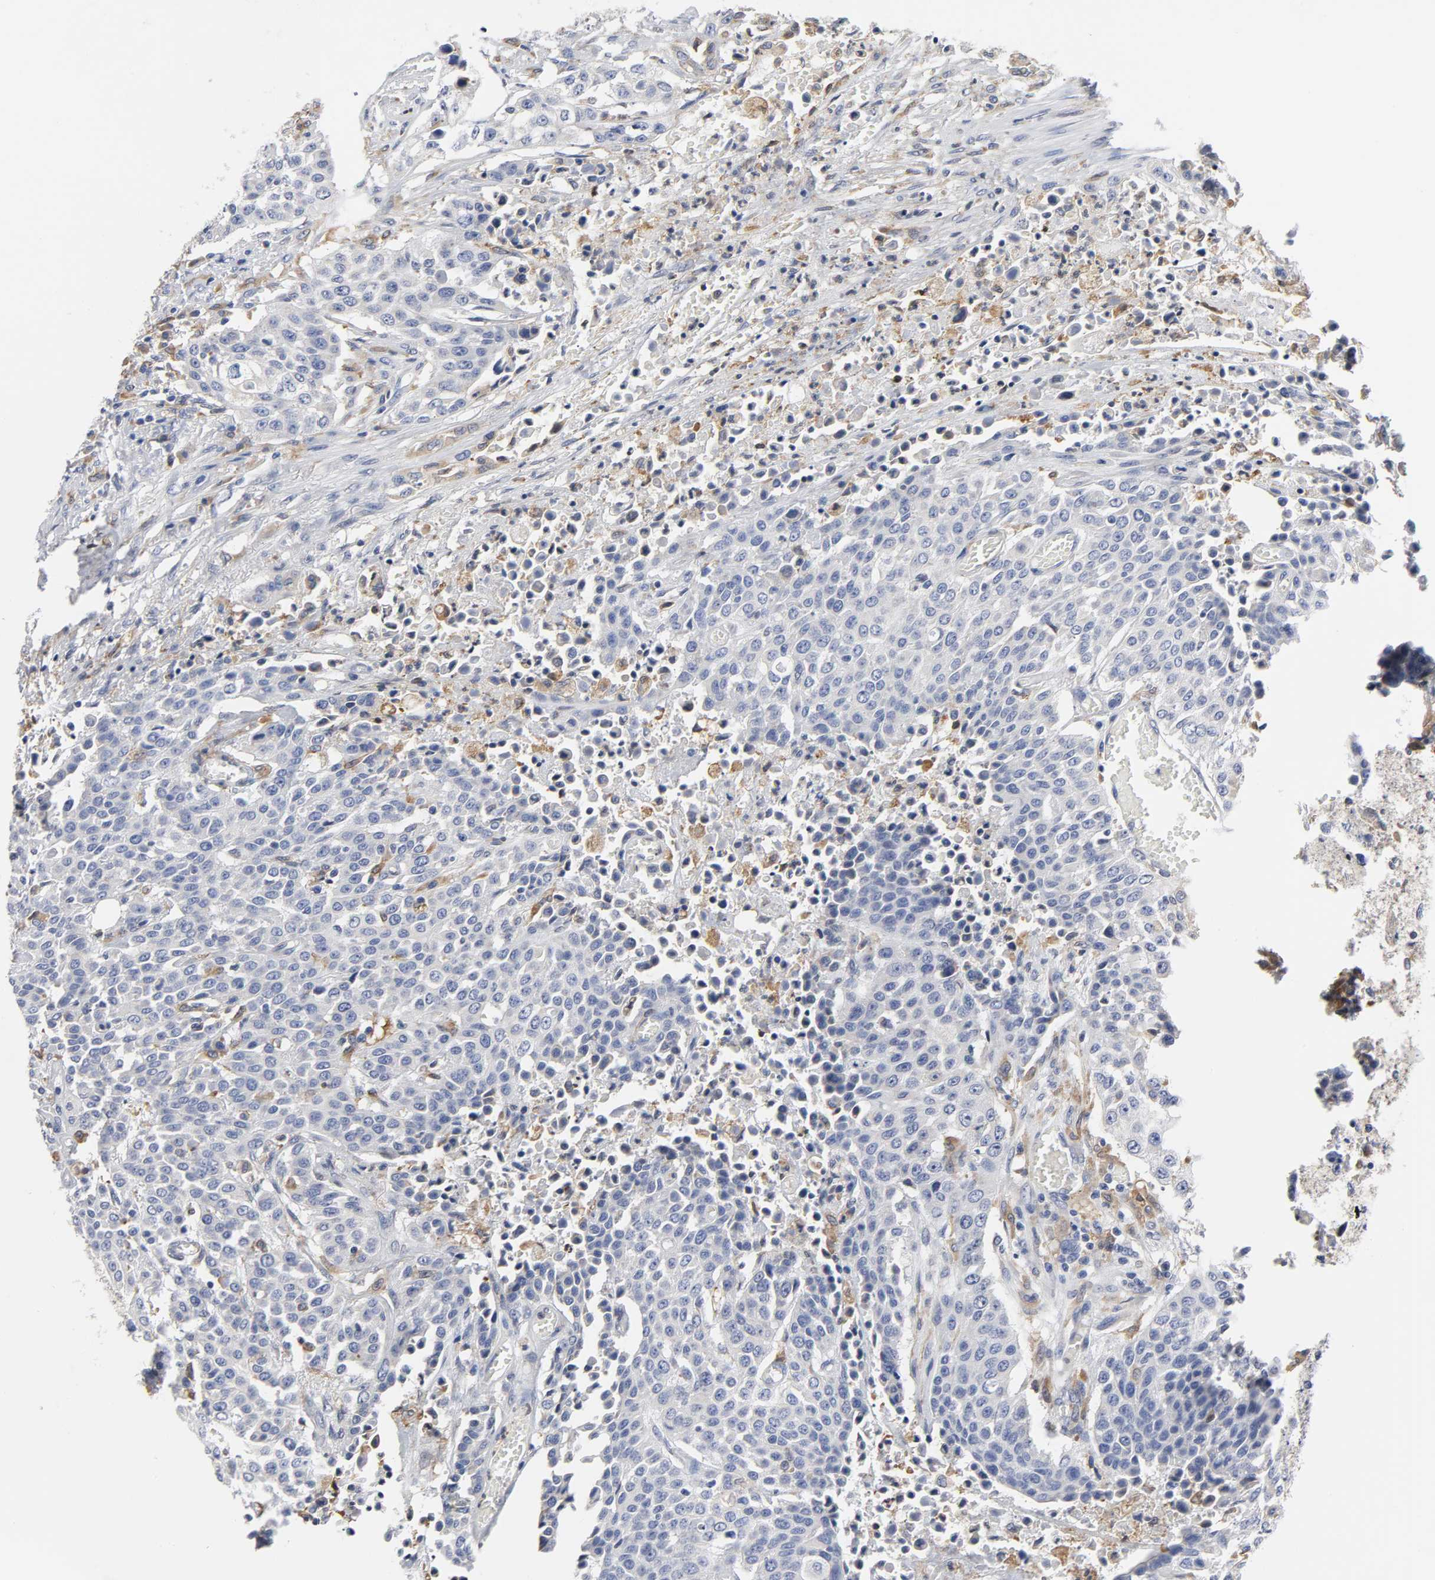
{"staining": {"intensity": "weak", "quantity": ">75%", "location": "cytoplasmic/membranous"}, "tissue": "urothelial cancer", "cell_type": "Tumor cells", "image_type": "cancer", "snomed": [{"axis": "morphology", "description": "Urothelial carcinoma, High grade"}, {"axis": "topography", "description": "Urinary bladder"}], "caption": "The micrograph displays immunohistochemical staining of urothelial cancer. There is weak cytoplasmic/membranous staining is seen in approximately >75% of tumor cells.", "gene": "HCK", "patient": {"sex": "male", "age": 74}}